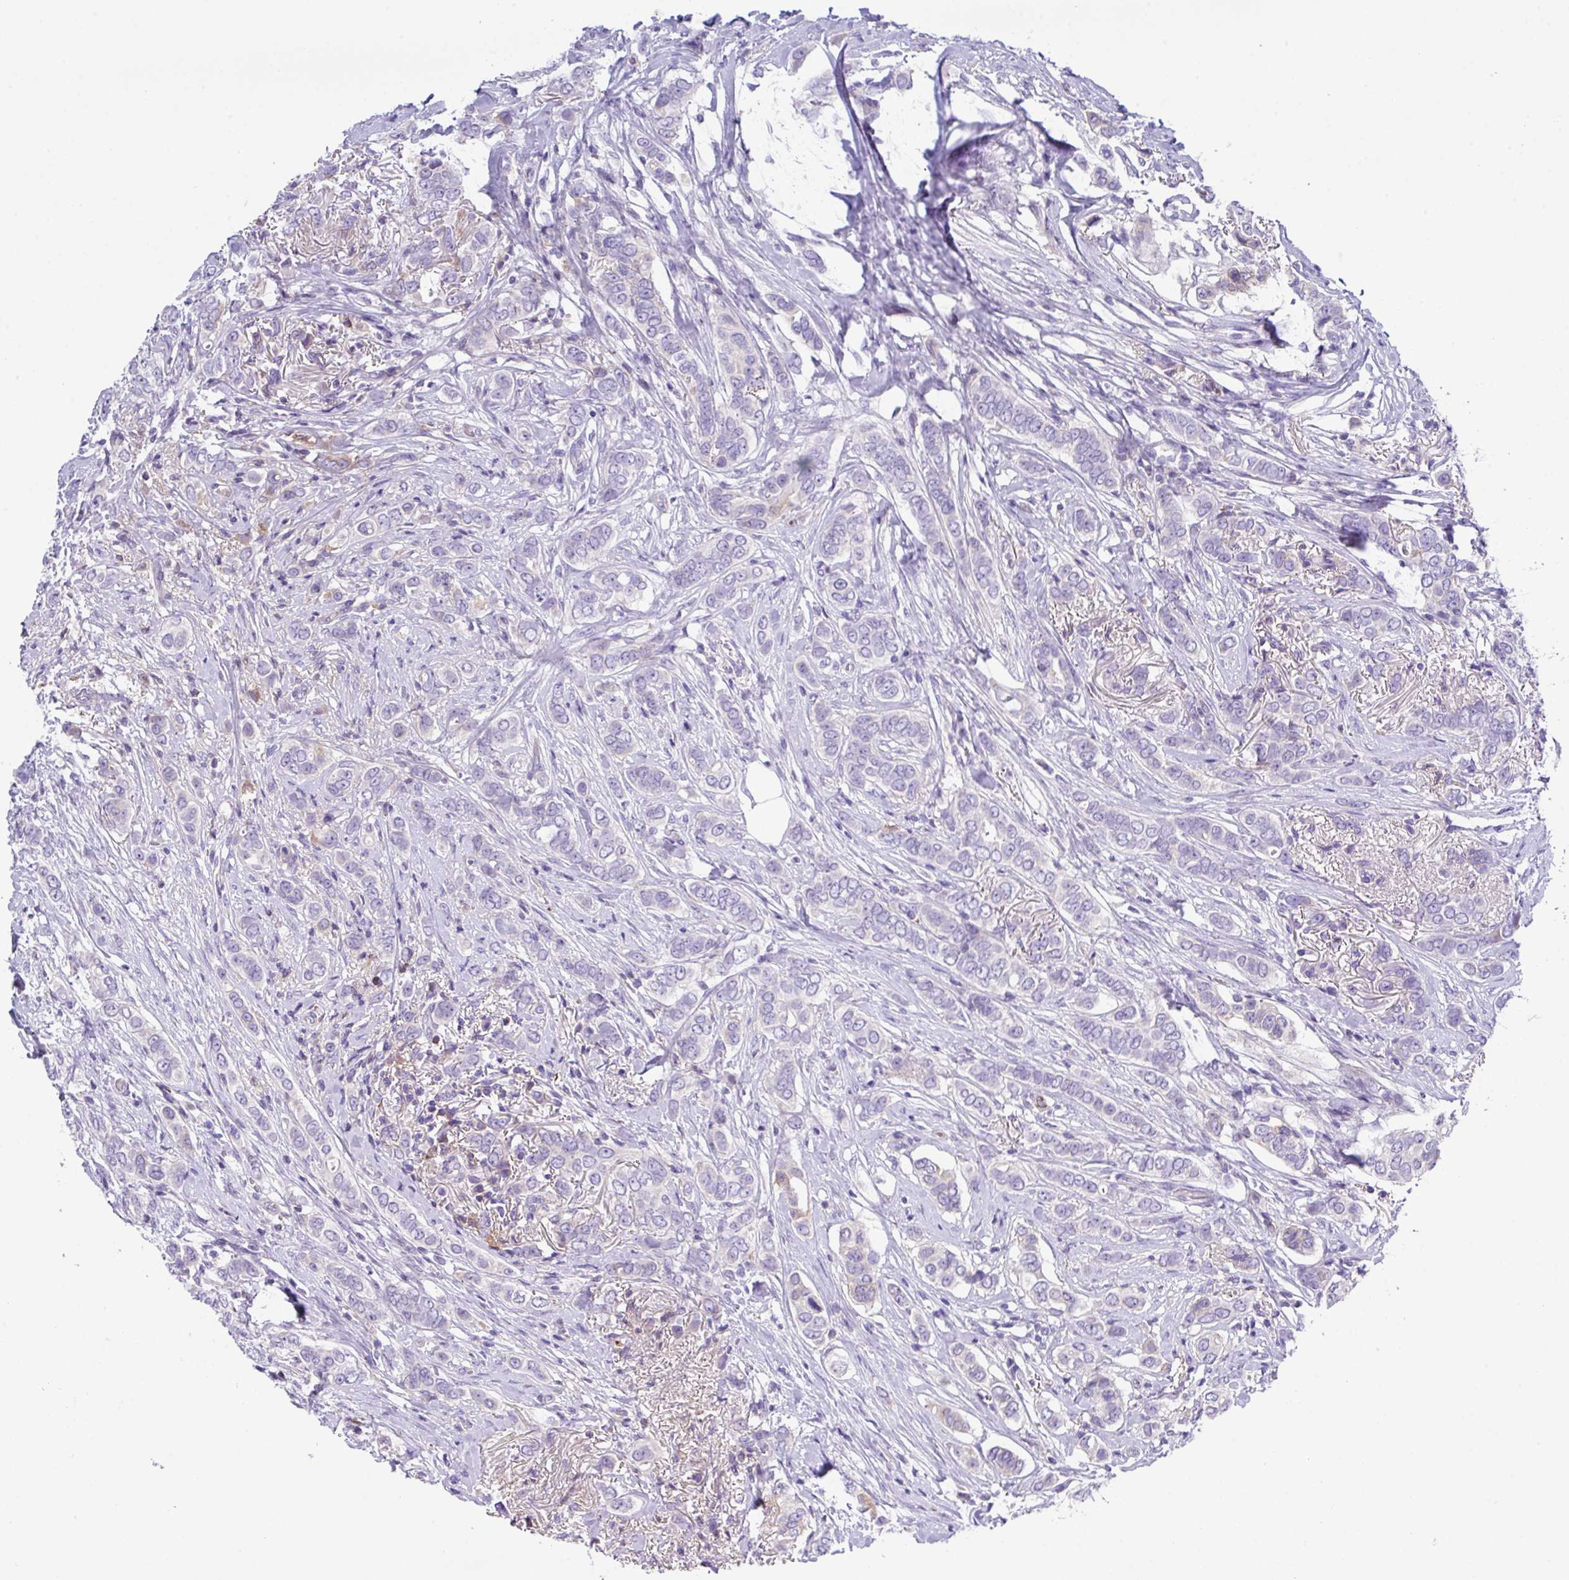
{"staining": {"intensity": "negative", "quantity": "none", "location": "none"}, "tissue": "breast cancer", "cell_type": "Tumor cells", "image_type": "cancer", "snomed": [{"axis": "morphology", "description": "Lobular carcinoma"}, {"axis": "topography", "description": "Breast"}], "caption": "This is a image of IHC staining of lobular carcinoma (breast), which shows no positivity in tumor cells.", "gene": "DNAL1", "patient": {"sex": "female", "age": 51}}